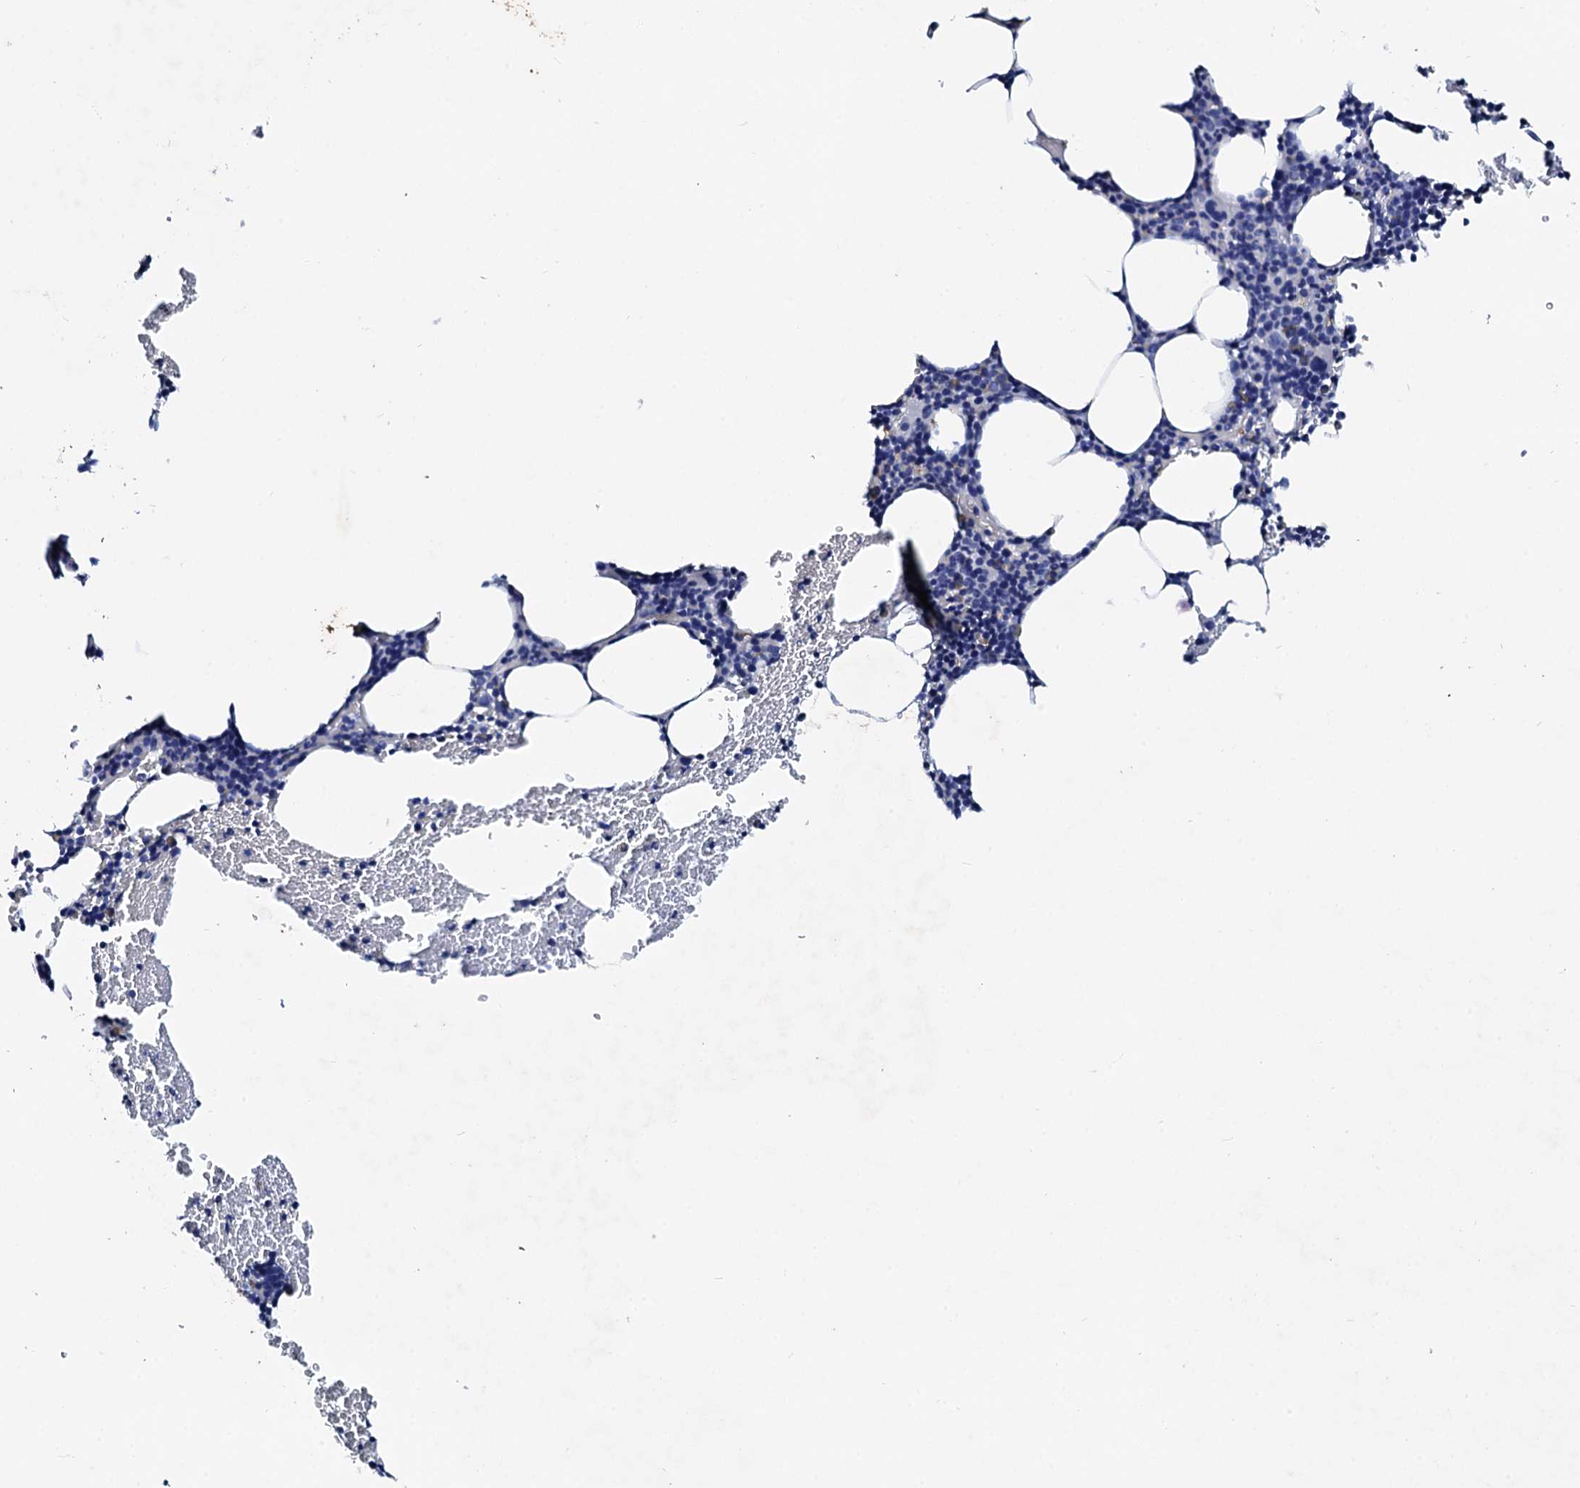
{"staining": {"intensity": "negative", "quantity": "none", "location": "none"}, "tissue": "bone marrow", "cell_type": "Hematopoietic cells", "image_type": "normal", "snomed": [{"axis": "morphology", "description": "Normal tissue, NOS"}, {"axis": "topography", "description": "Bone marrow"}], "caption": "DAB (3,3'-diaminobenzidine) immunohistochemical staining of normal human bone marrow shows no significant expression in hematopoietic cells.", "gene": "GLB1L3", "patient": {"sex": "female", "age": 77}}